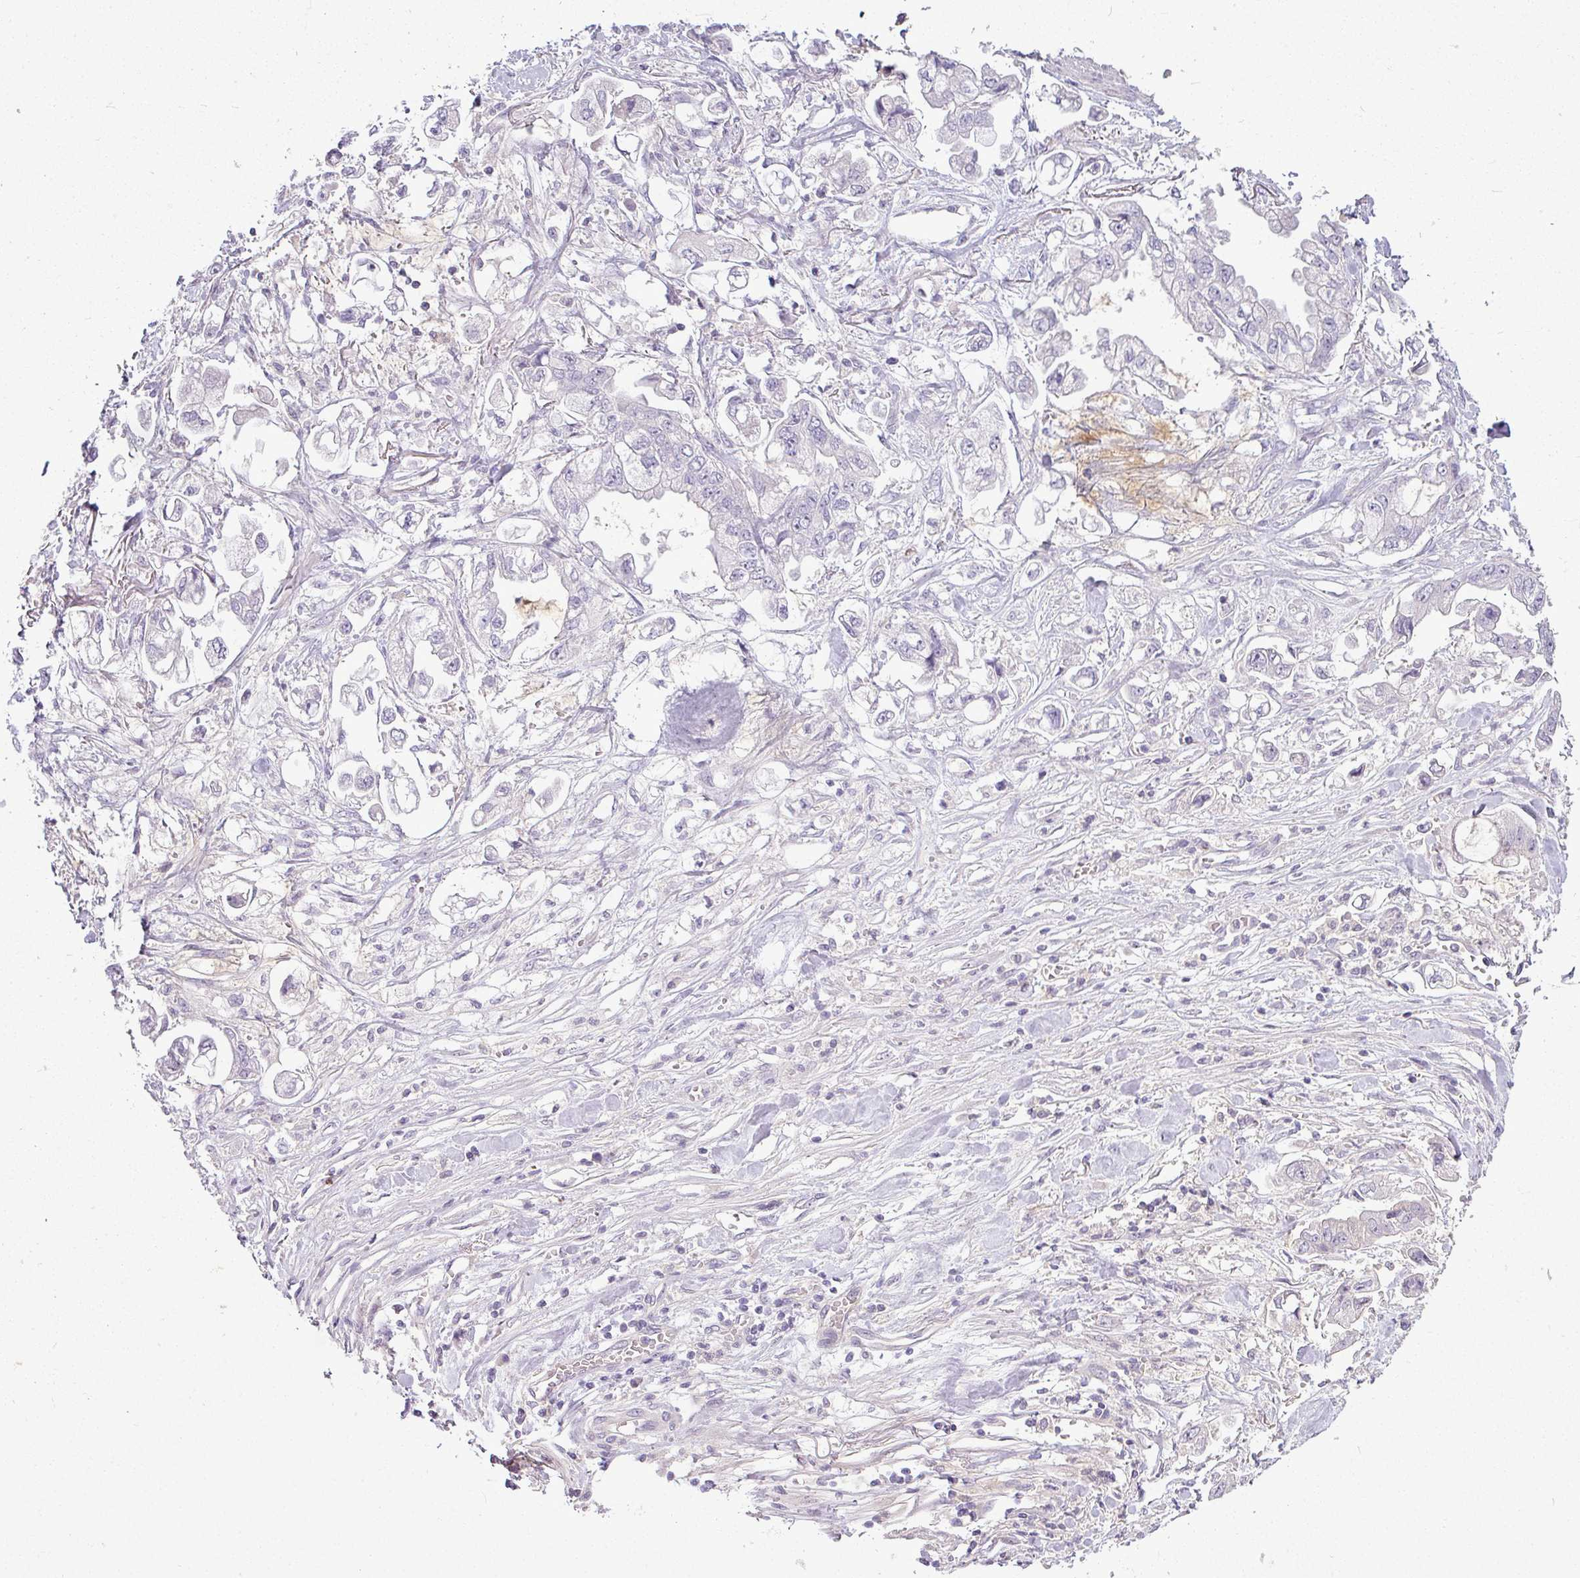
{"staining": {"intensity": "weak", "quantity": "<25%", "location": "cytoplasmic/membranous"}, "tissue": "stomach cancer", "cell_type": "Tumor cells", "image_type": "cancer", "snomed": [{"axis": "morphology", "description": "Adenocarcinoma, NOS"}, {"axis": "topography", "description": "Stomach"}], "caption": "A histopathology image of stomach cancer stained for a protein exhibits no brown staining in tumor cells. Nuclei are stained in blue.", "gene": "APOM", "patient": {"sex": "male", "age": 62}}